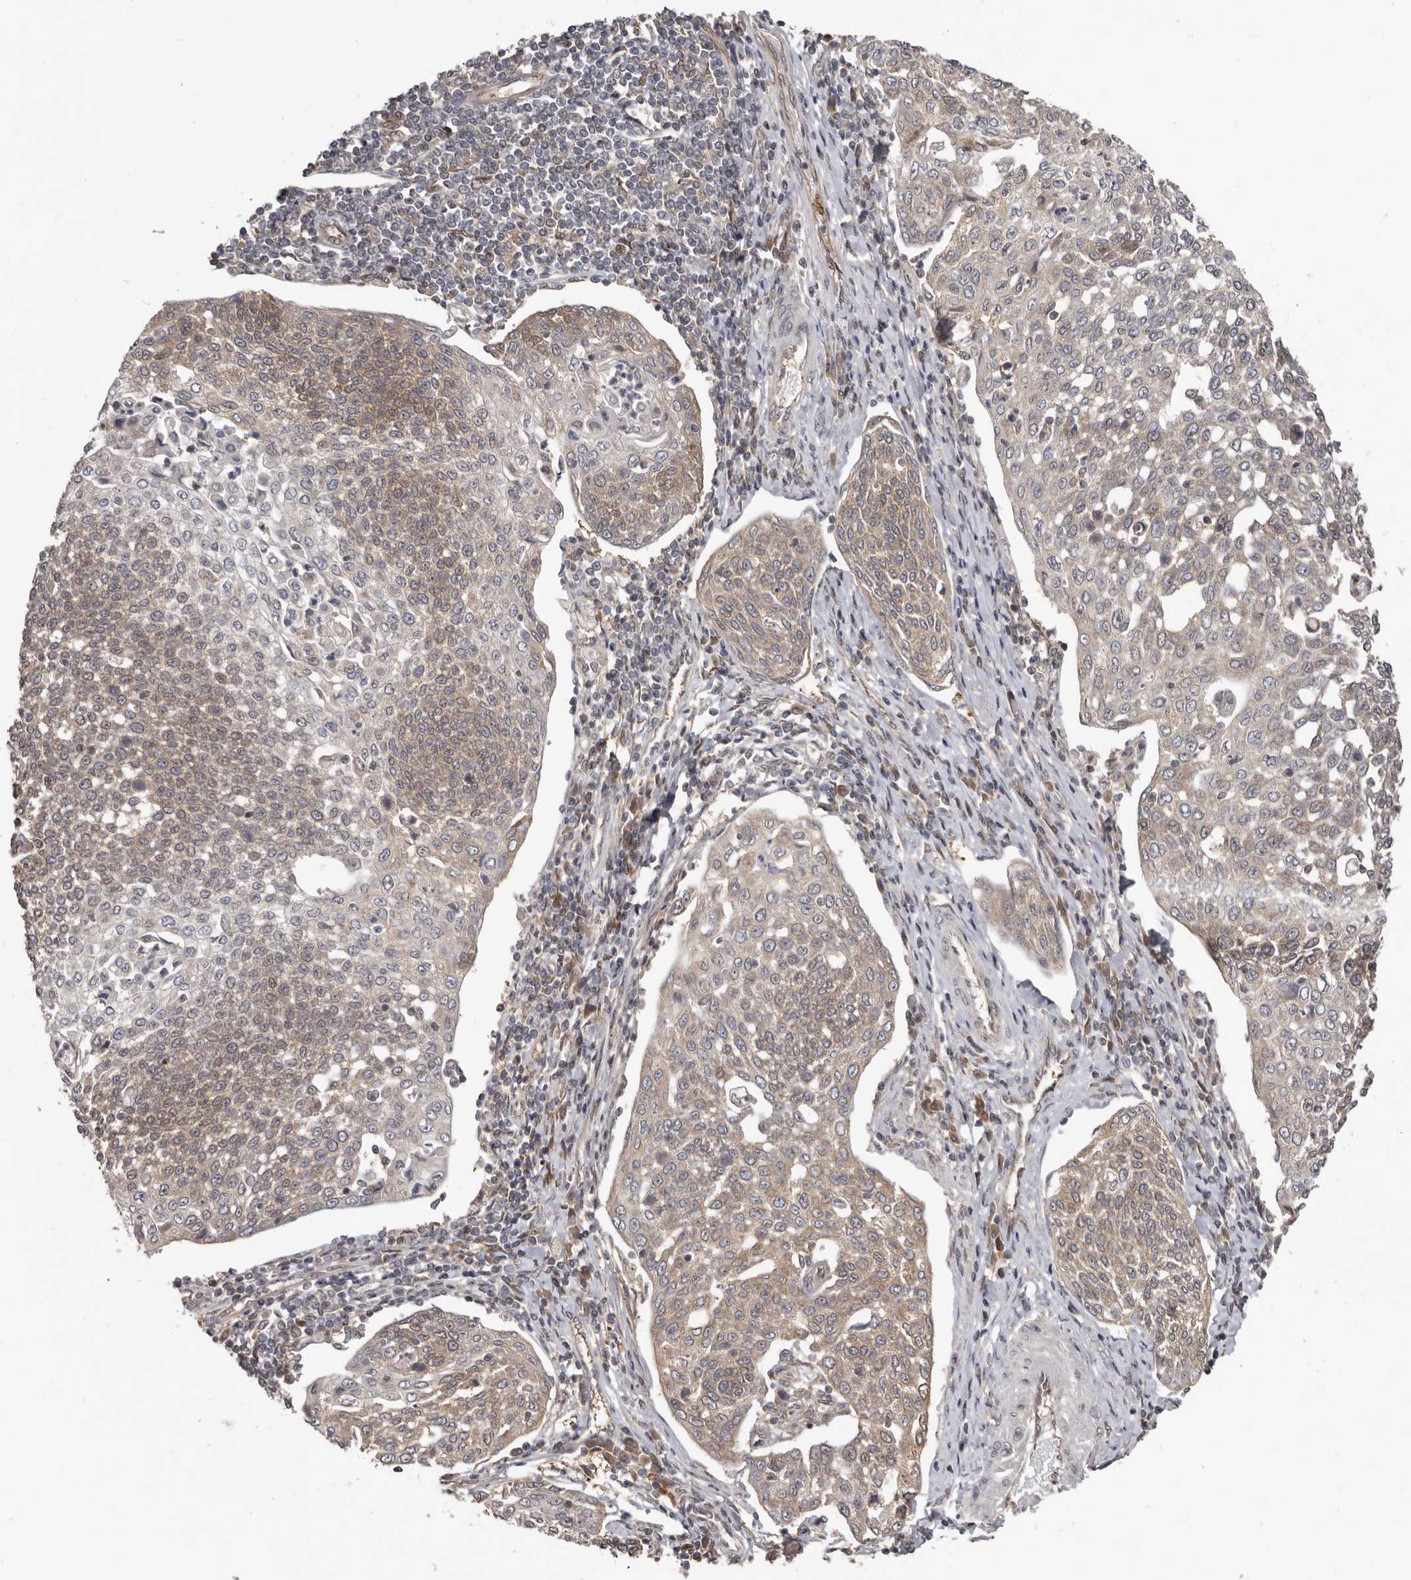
{"staining": {"intensity": "weak", "quantity": ">75%", "location": "cytoplasmic/membranous"}, "tissue": "cervical cancer", "cell_type": "Tumor cells", "image_type": "cancer", "snomed": [{"axis": "morphology", "description": "Squamous cell carcinoma, NOS"}, {"axis": "topography", "description": "Cervix"}], "caption": "Cervical squamous cell carcinoma stained with immunohistochemistry reveals weak cytoplasmic/membranous staining in about >75% of tumor cells.", "gene": "BAD", "patient": {"sex": "female", "age": 34}}